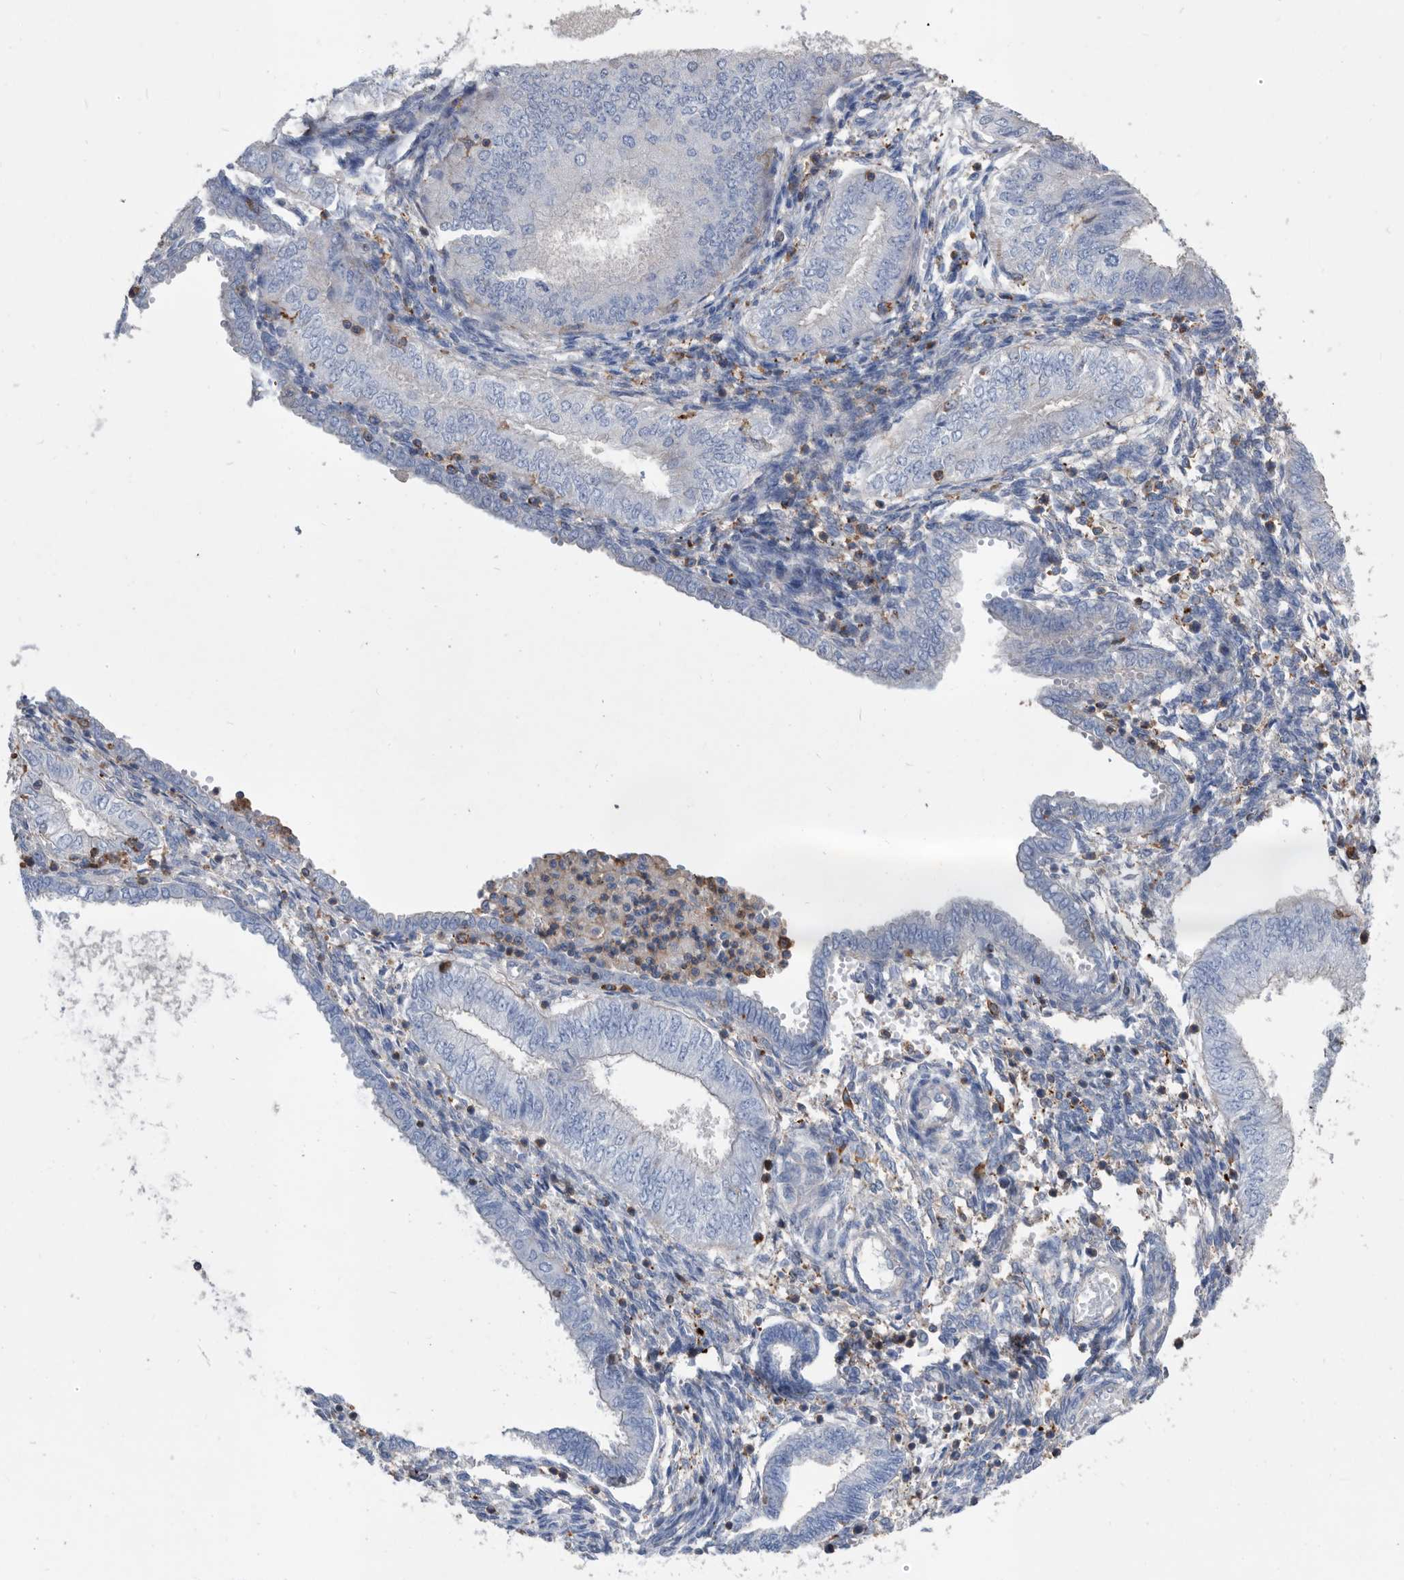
{"staining": {"intensity": "negative", "quantity": "none", "location": "none"}, "tissue": "endometrial cancer", "cell_type": "Tumor cells", "image_type": "cancer", "snomed": [{"axis": "morphology", "description": "Normal tissue, NOS"}, {"axis": "morphology", "description": "Adenocarcinoma, NOS"}, {"axis": "topography", "description": "Endometrium"}], "caption": "Tumor cells show no significant protein positivity in endometrial adenocarcinoma.", "gene": "MS4A4A", "patient": {"sex": "female", "age": 53}}